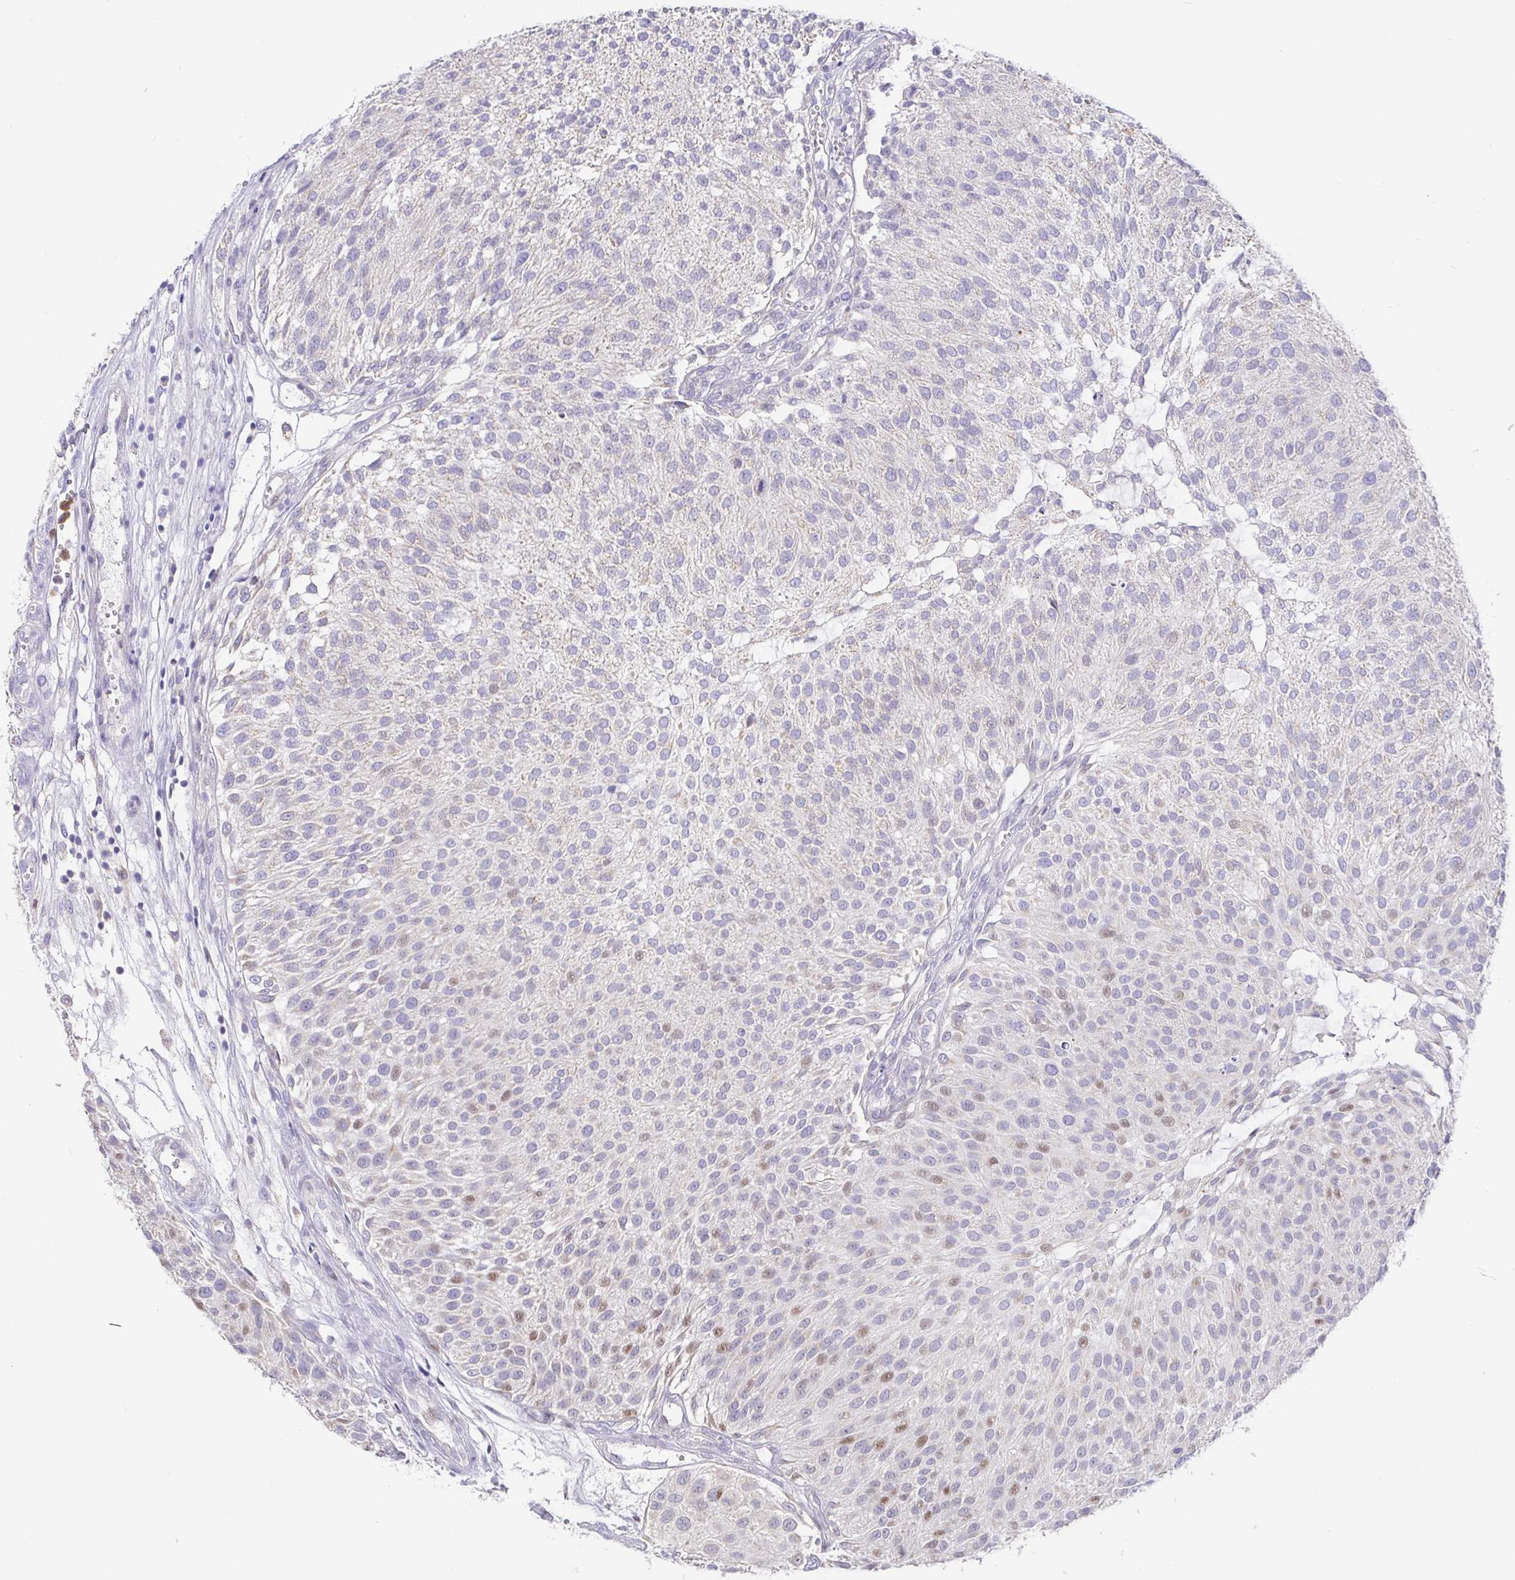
{"staining": {"intensity": "moderate", "quantity": "25%-75%", "location": "nuclear"}, "tissue": "urothelial cancer", "cell_type": "Tumor cells", "image_type": "cancer", "snomed": [{"axis": "morphology", "description": "Urothelial carcinoma, NOS"}, {"axis": "topography", "description": "Urinary bladder"}], "caption": "A medium amount of moderate nuclear expression is identified in about 25%-75% of tumor cells in transitional cell carcinoma tissue. (Stains: DAB in brown, nuclei in blue, Microscopy: brightfield microscopy at high magnification).", "gene": "SETD5", "patient": {"sex": "male", "age": 84}}